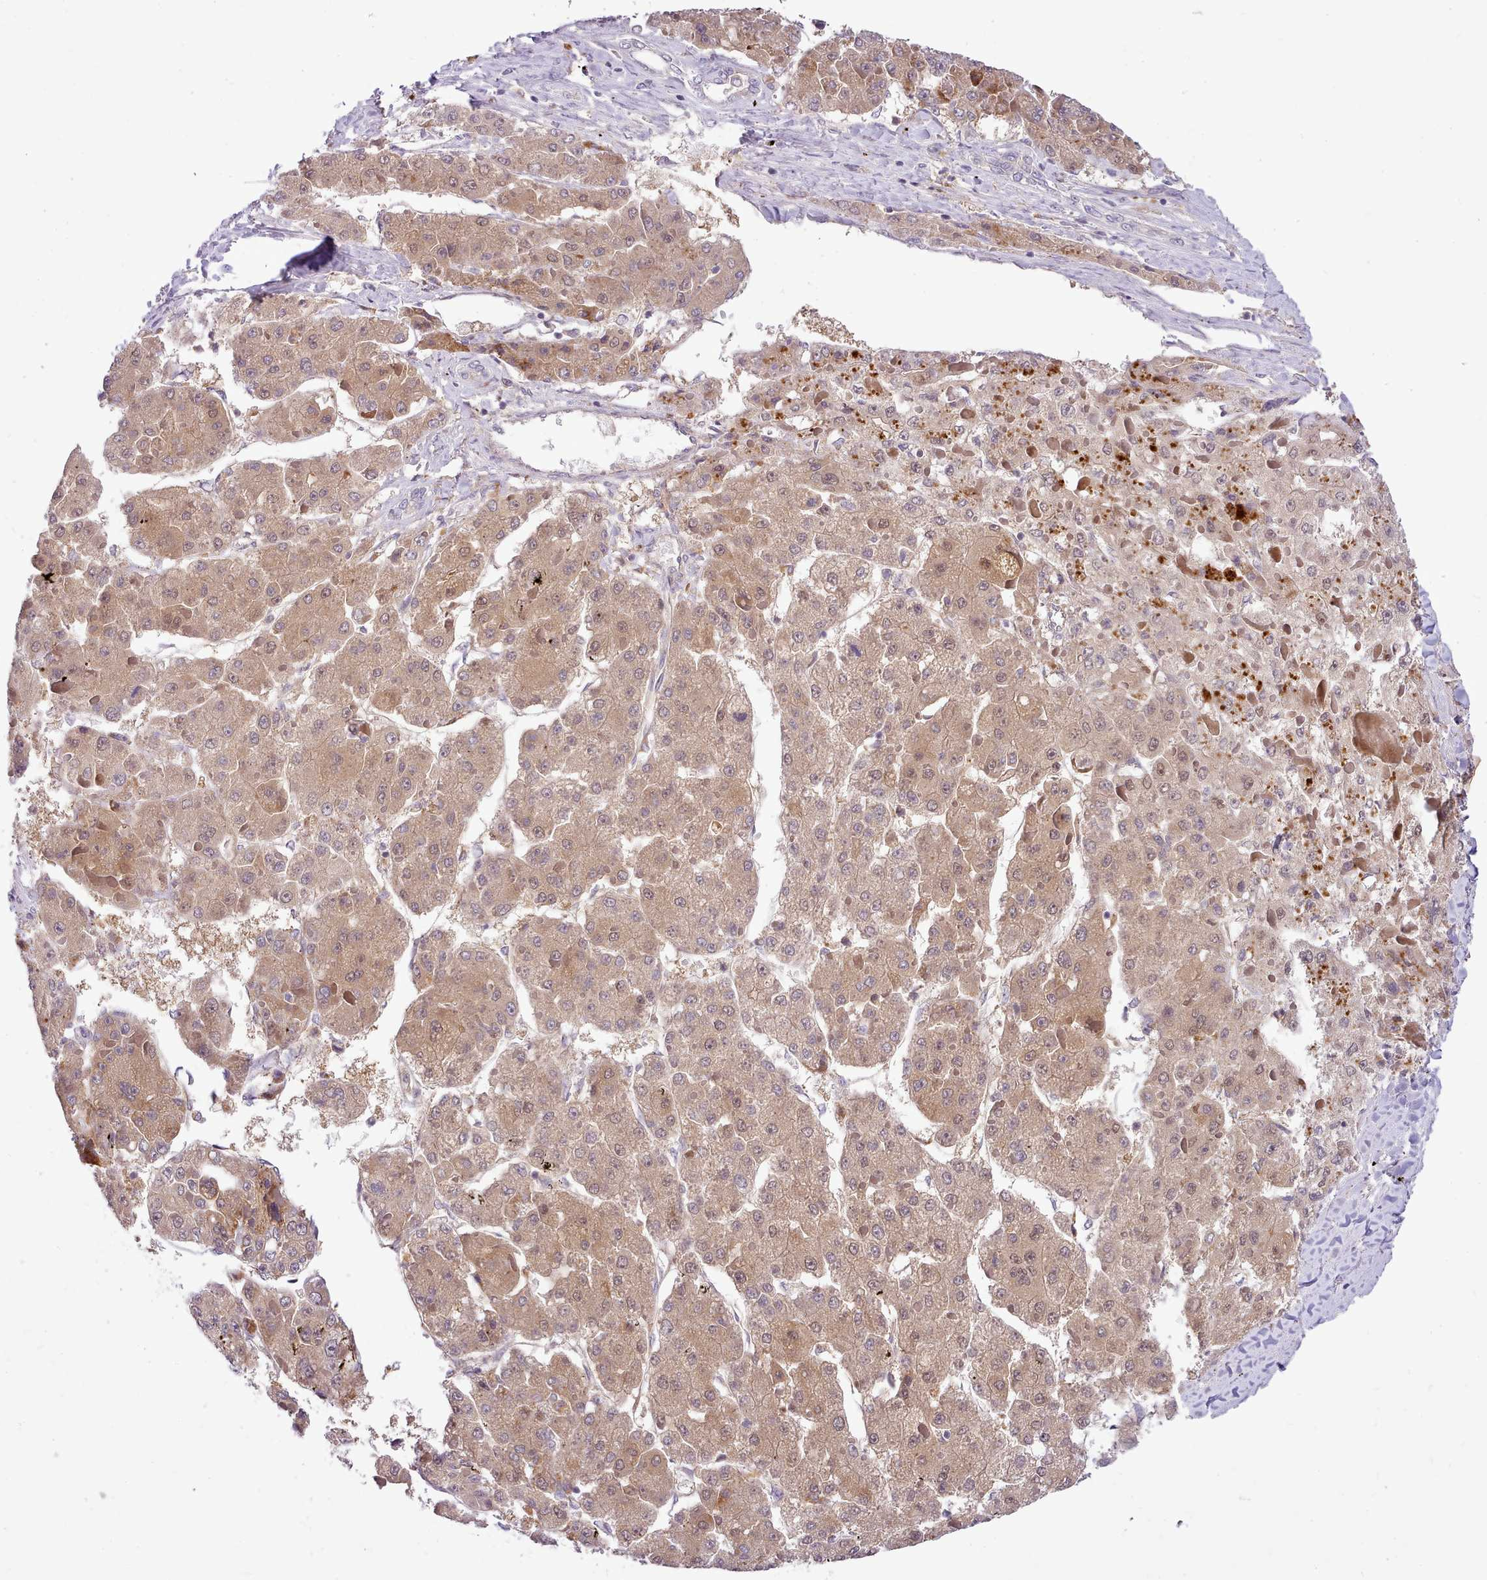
{"staining": {"intensity": "moderate", "quantity": ">75%", "location": "cytoplasmic/membranous"}, "tissue": "liver cancer", "cell_type": "Tumor cells", "image_type": "cancer", "snomed": [{"axis": "morphology", "description": "Carcinoma, Hepatocellular, NOS"}, {"axis": "topography", "description": "Liver"}], "caption": "Immunohistochemistry image of human liver cancer stained for a protein (brown), which displays medium levels of moderate cytoplasmic/membranous positivity in about >75% of tumor cells.", "gene": "FAM83E", "patient": {"sex": "female", "age": 73}}